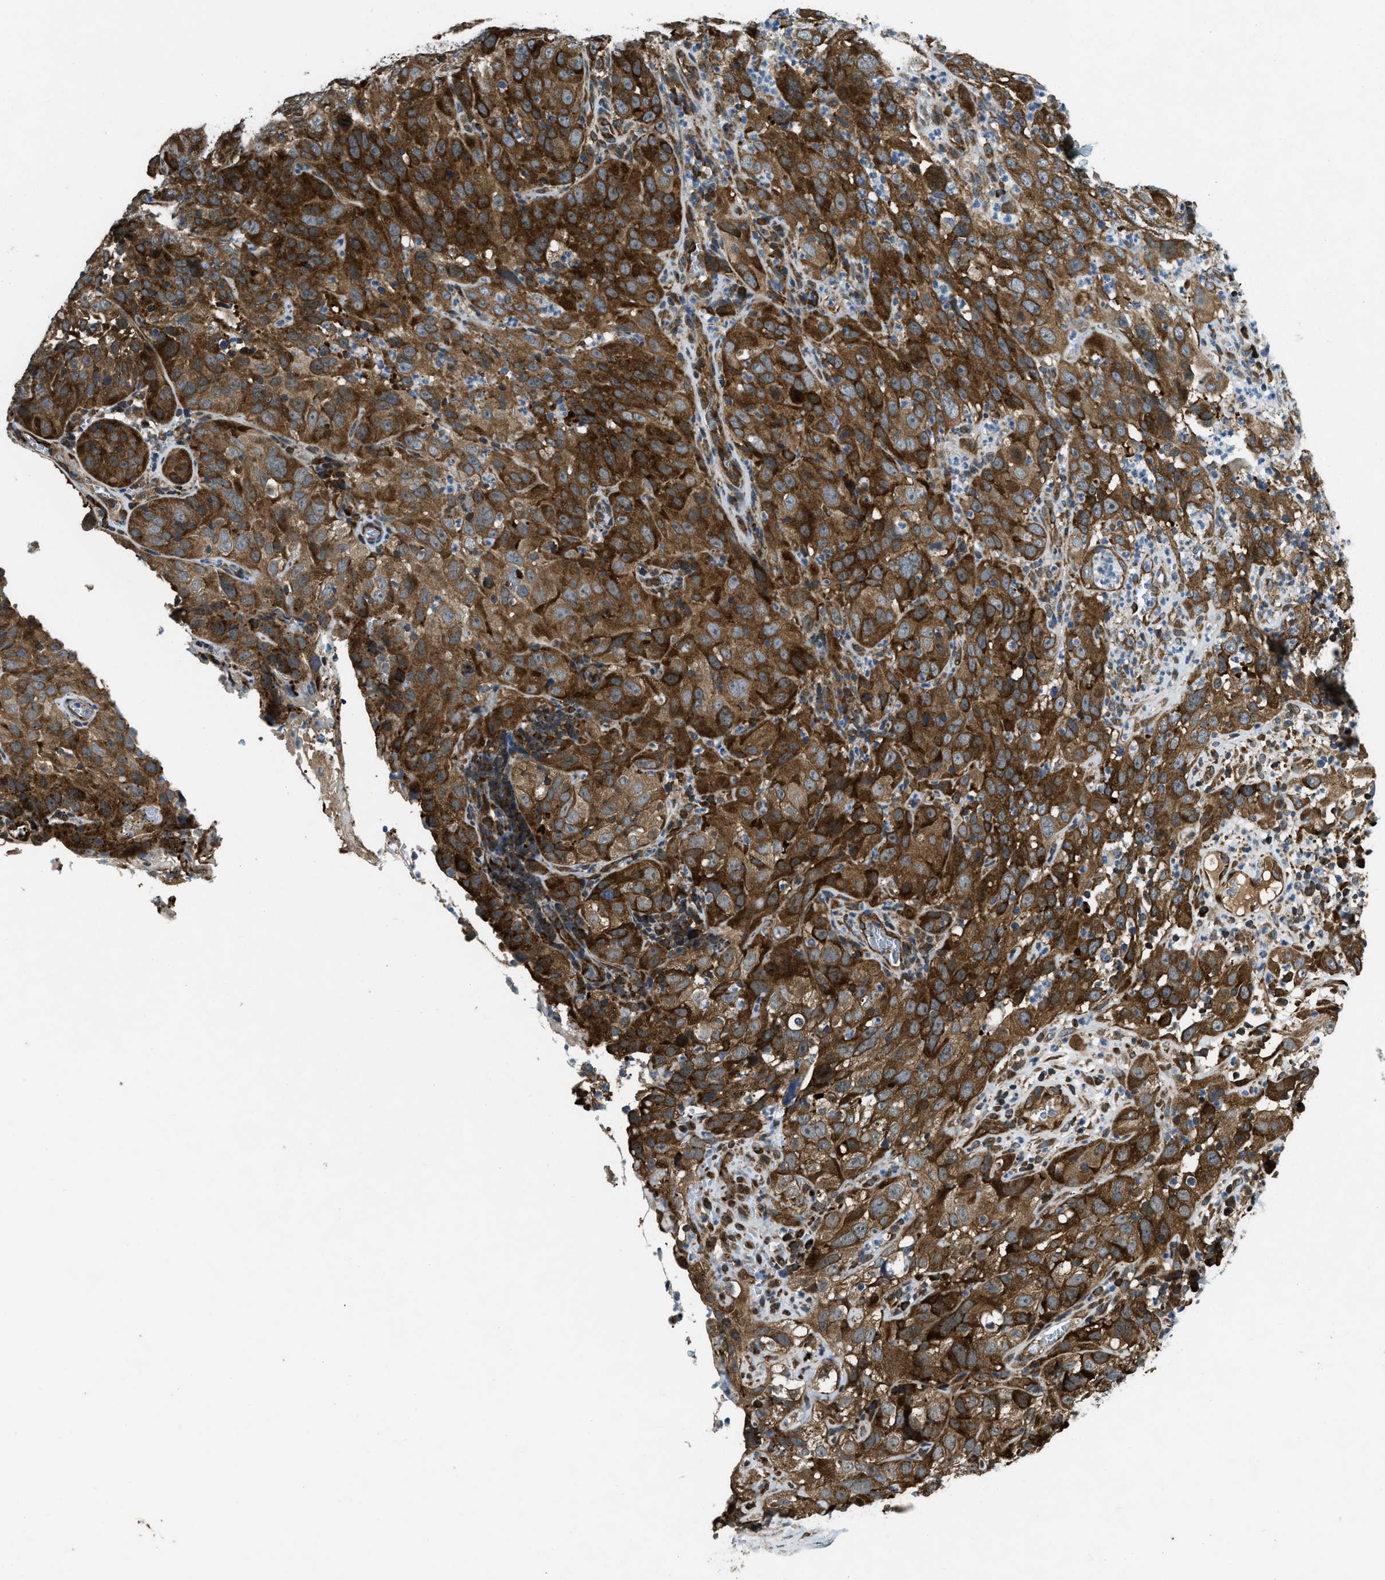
{"staining": {"intensity": "strong", "quantity": ">75%", "location": "cytoplasmic/membranous"}, "tissue": "cervical cancer", "cell_type": "Tumor cells", "image_type": "cancer", "snomed": [{"axis": "morphology", "description": "Squamous cell carcinoma, NOS"}, {"axis": "topography", "description": "Cervix"}], "caption": "Immunohistochemistry histopathology image of neoplastic tissue: human squamous cell carcinoma (cervical) stained using immunohistochemistry shows high levels of strong protein expression localized specifically in the cytoplasmic/membranous of tumor cells, appearing as a cytoplasmic/membranous brown color.", "gene": "RASGRF2", "patient": {"sex": "female", "age": 32}}